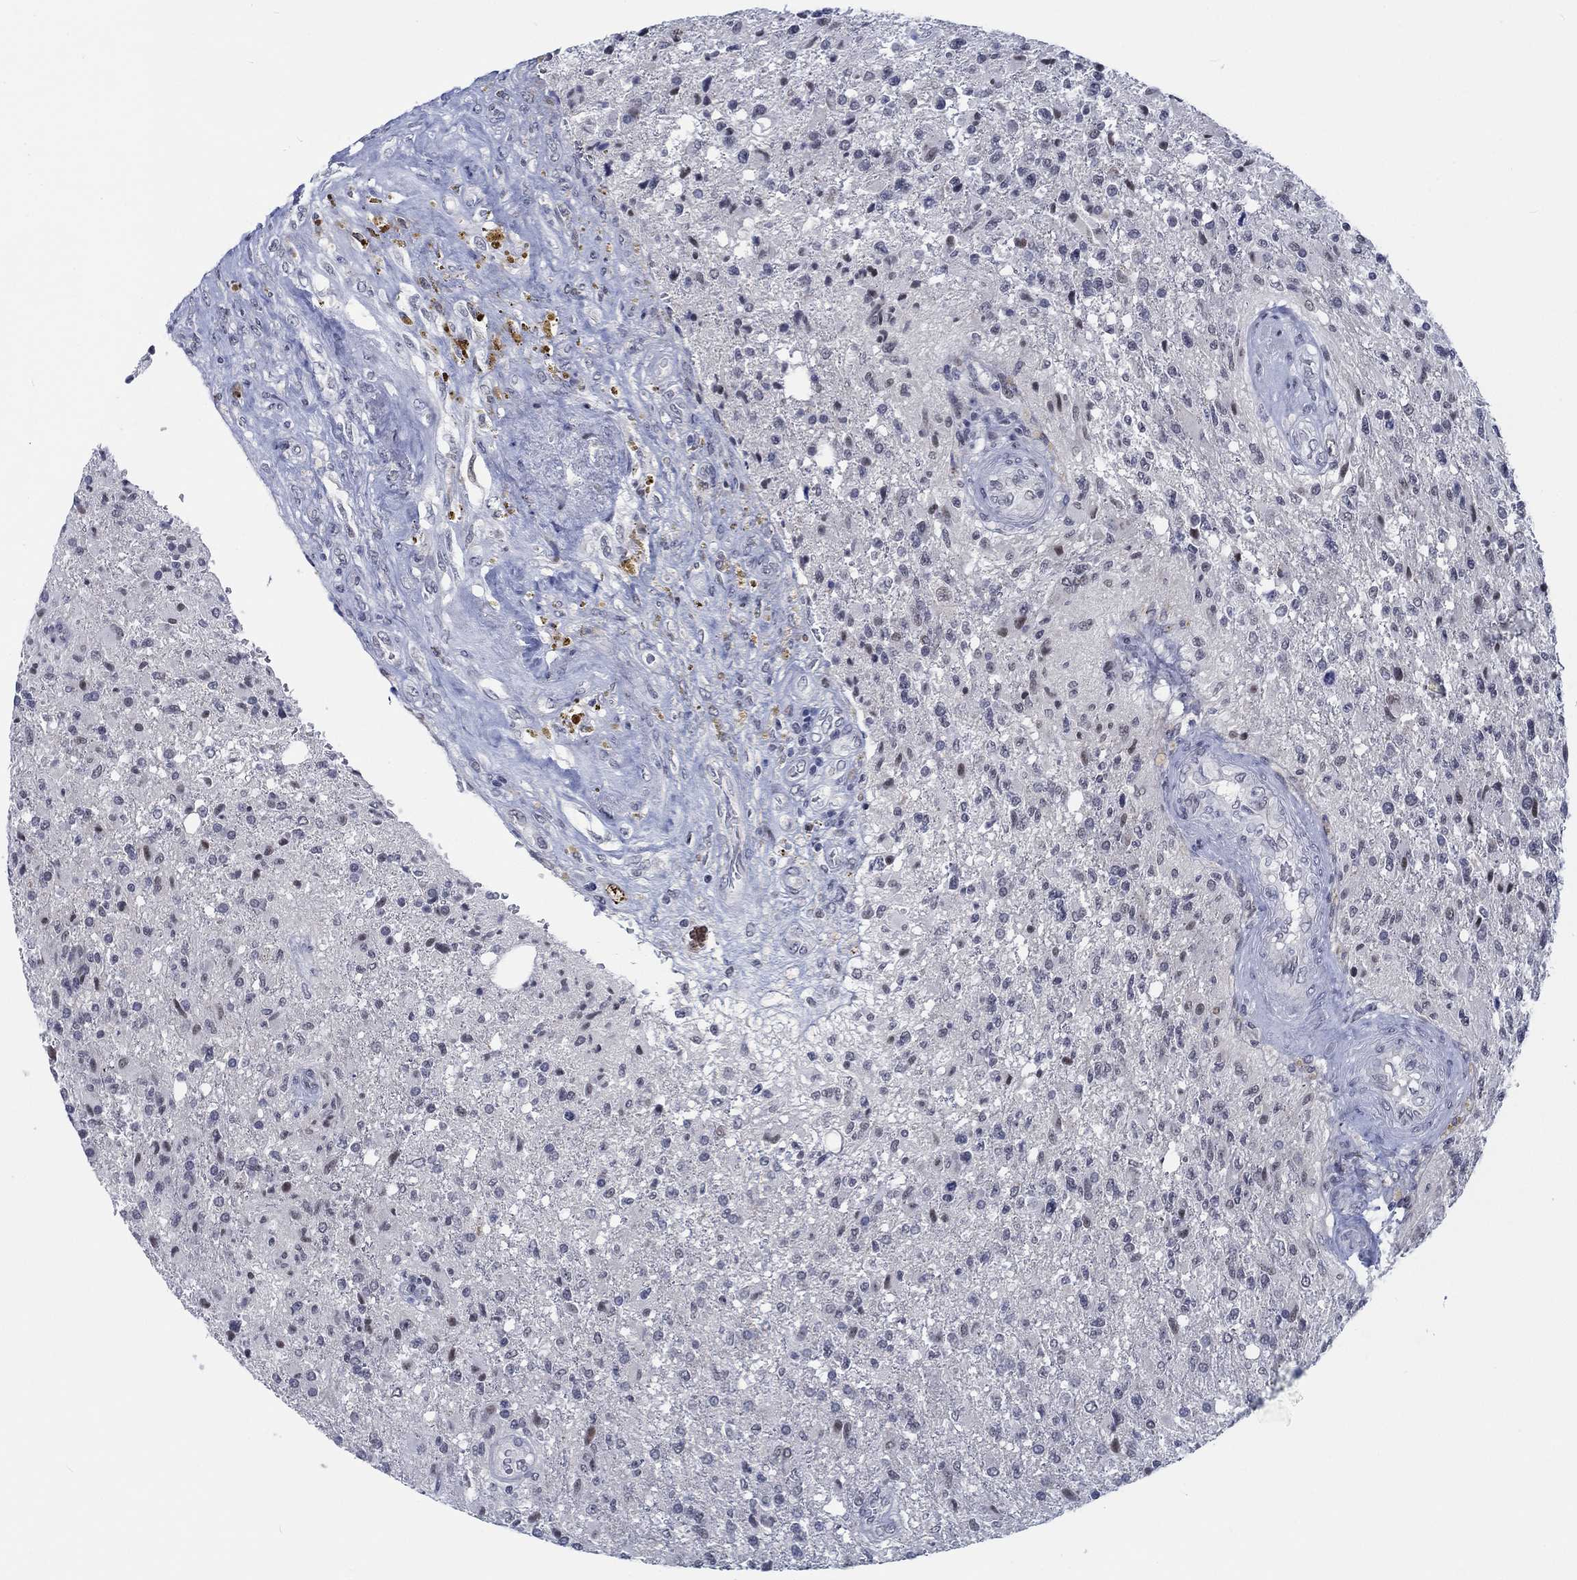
{"staining": {"intensity": "negative", "quantity": "none", "location": "none"}, "tissue": "glioma", "cell_type": "Tumor cells", "image_type": "cancer", "snomed": [{"axis": "morphology", "description": "Glioma, malignant, High grade"}, {"axis": "topography", "description": "Brain"}], "caption": "High magnification brightfield microscopy of high-grade glioma (malignant) stained with DAB (brown) and counterstained with hematoxylin (blue): tumor cells show no significant expression.", "gene": "NEU3", "patient": {"sex": "male", "age": 56}}